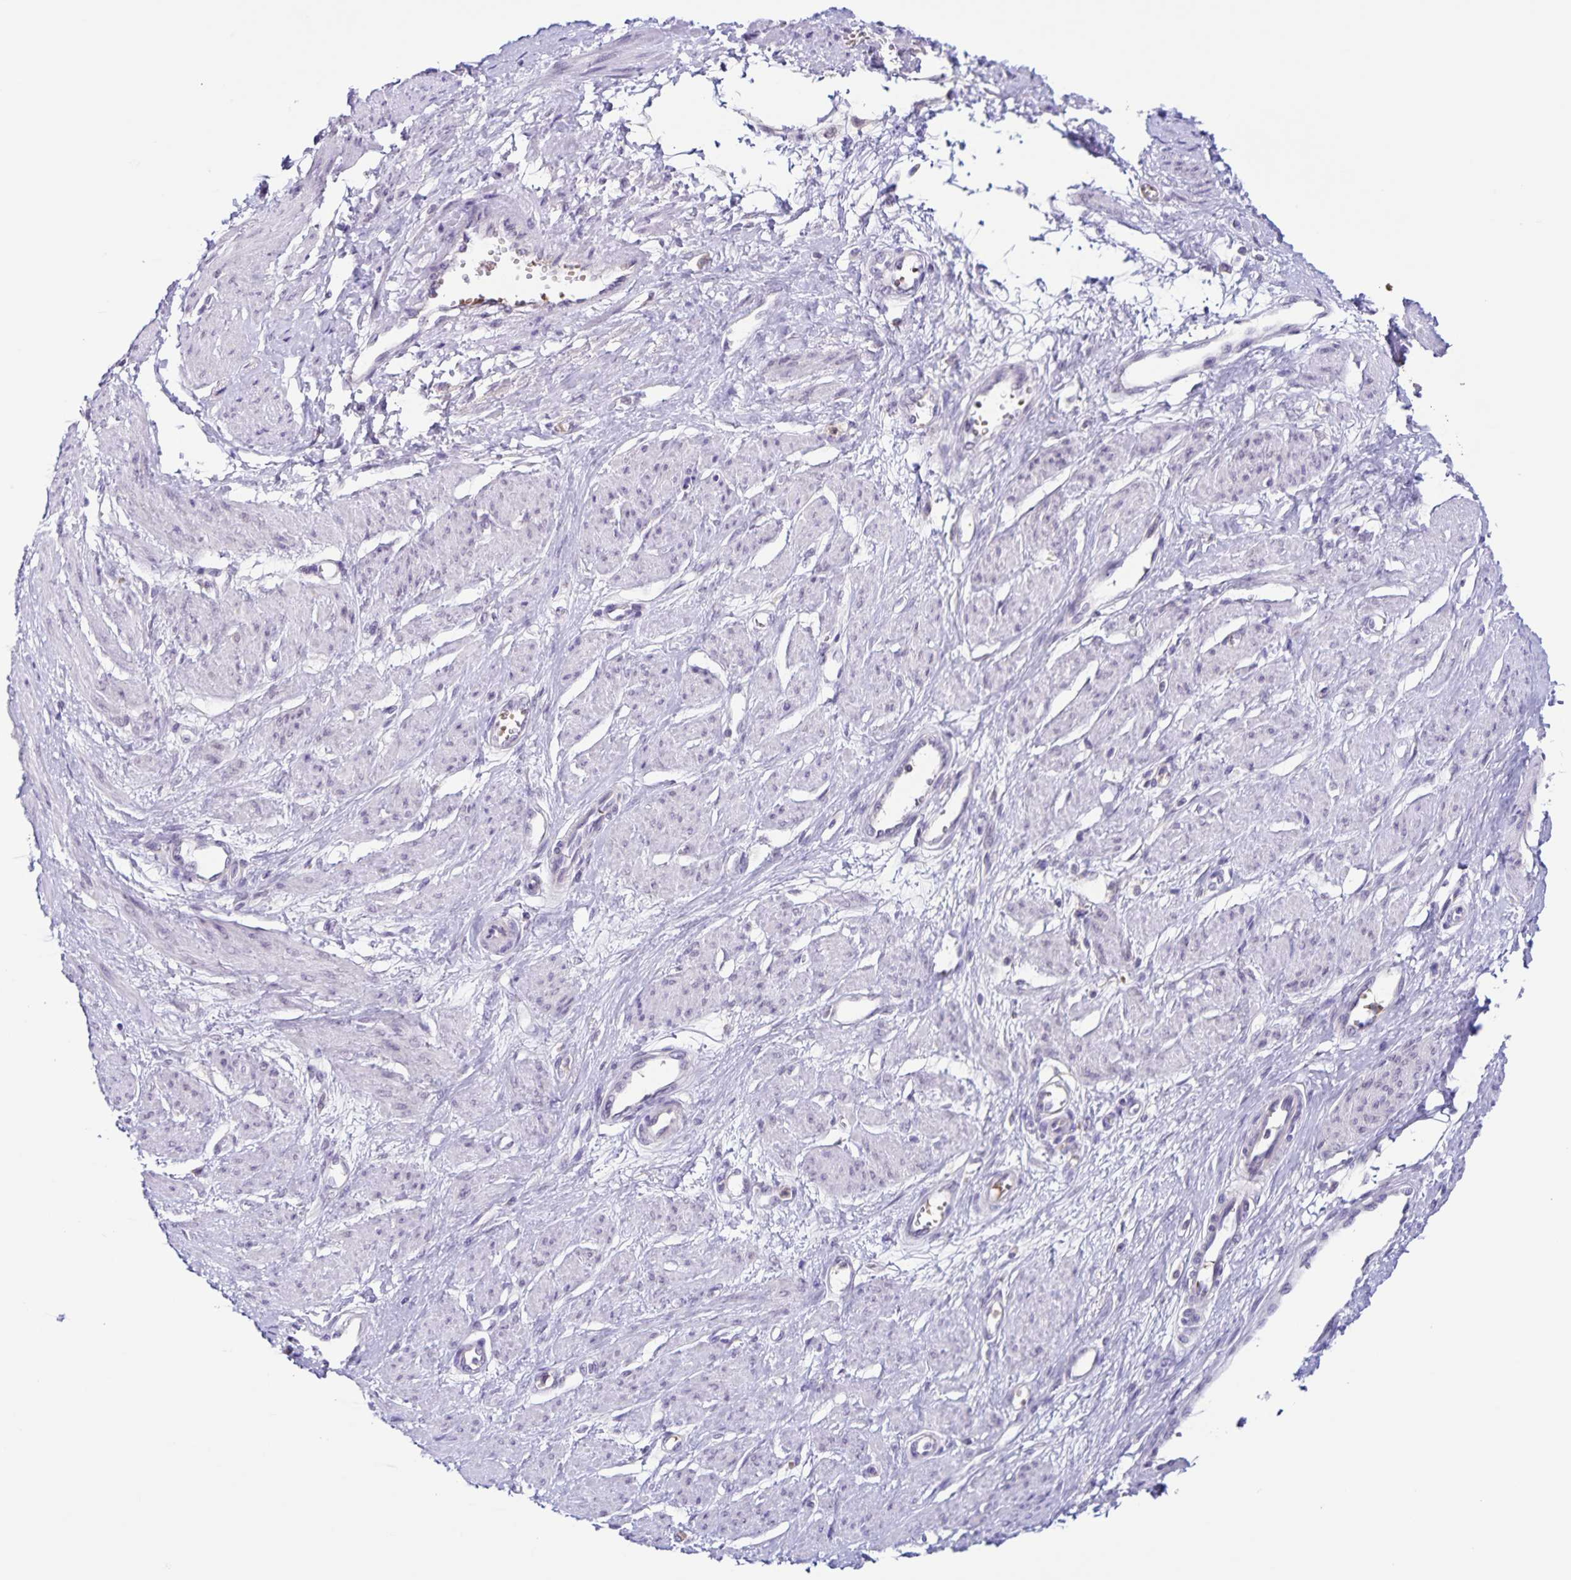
{"staining": {"intensity": "negative", "quantity": "none", "location": "none"}, "tissue": "smooth muscle", "cell_type": "Smooth muscle cells", "image_type": "normal", "snomed": [{"axis": "morphology", "description": "Normal tissue, NOS"}, {"axis": "topography", "description": "Smooth muscle"}, {"axis": "topography", "description": "Uterus"}], "caption": "Immunohistochemistry (IHC) of normal smooth muscle shows no expression in smooth muscle cells. The staining is performed using DAB (3,3'-diaminobenzidine) brown chromogen with nuclei counter-stained in using hematoxylin.", "gene": "STPG4", "patient": {"sex": "female", "age": 39}}